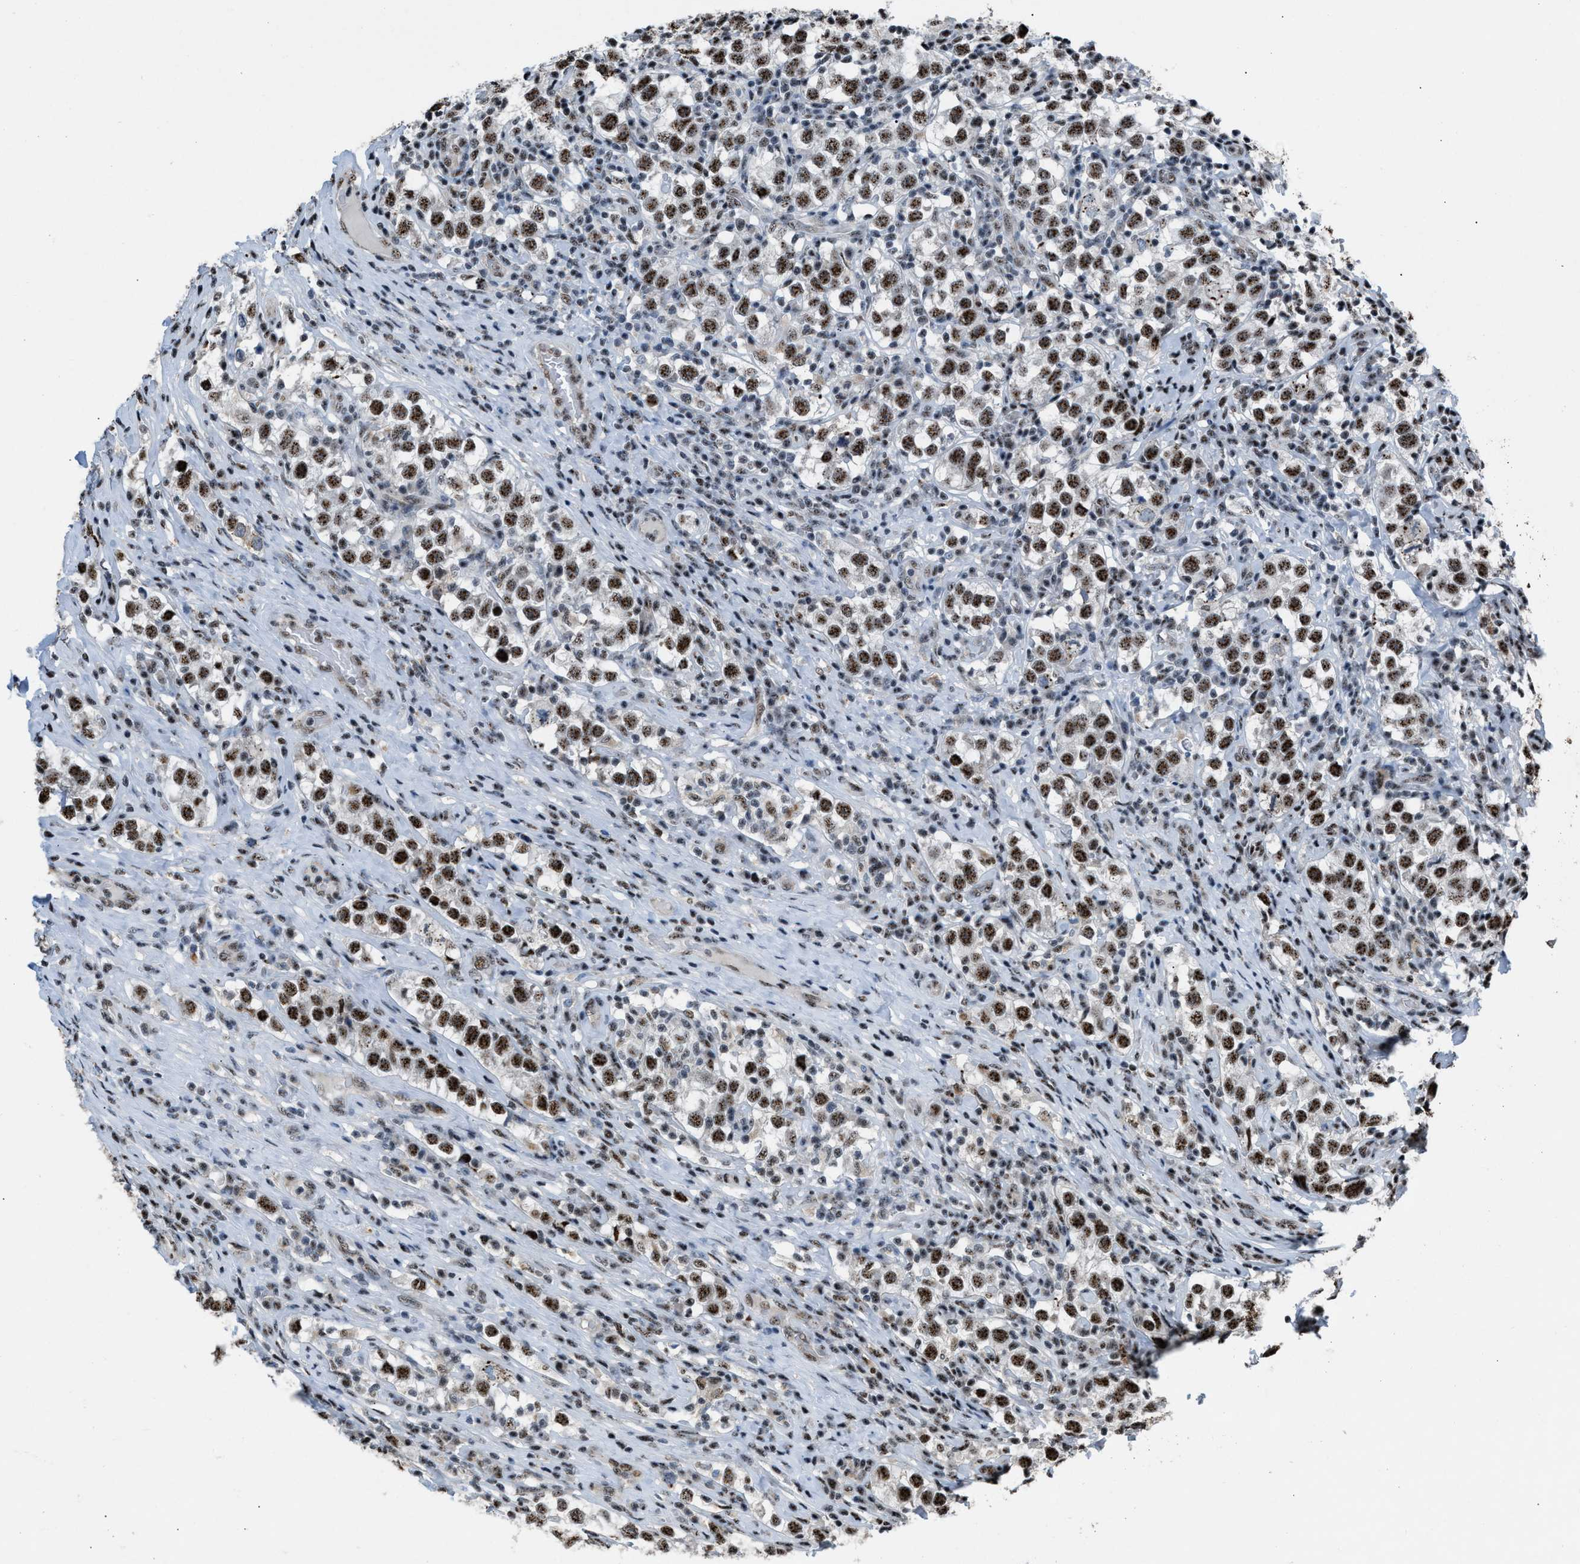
{"staining": {"intensity": "strong", "quantity": ">75%", "location": "nuclear"}, "tissue": "testis cancer", "cell_type": "Tumor cells", "image_type": "cancer", "snomed": [{"axis": "morphology", "description": "Normal tissue, NOS"}, {"axis": "morphology", "description": "Seminoma, NOS"}, {"axis": "topography", "description": "Testis"}], "caption": "Tumor cells exhibit high levels of strong nuclear staining in about >75% of cells in testis cancer.", "gene": "CENPP", "patient": {"sex": "male", "age": 43}}